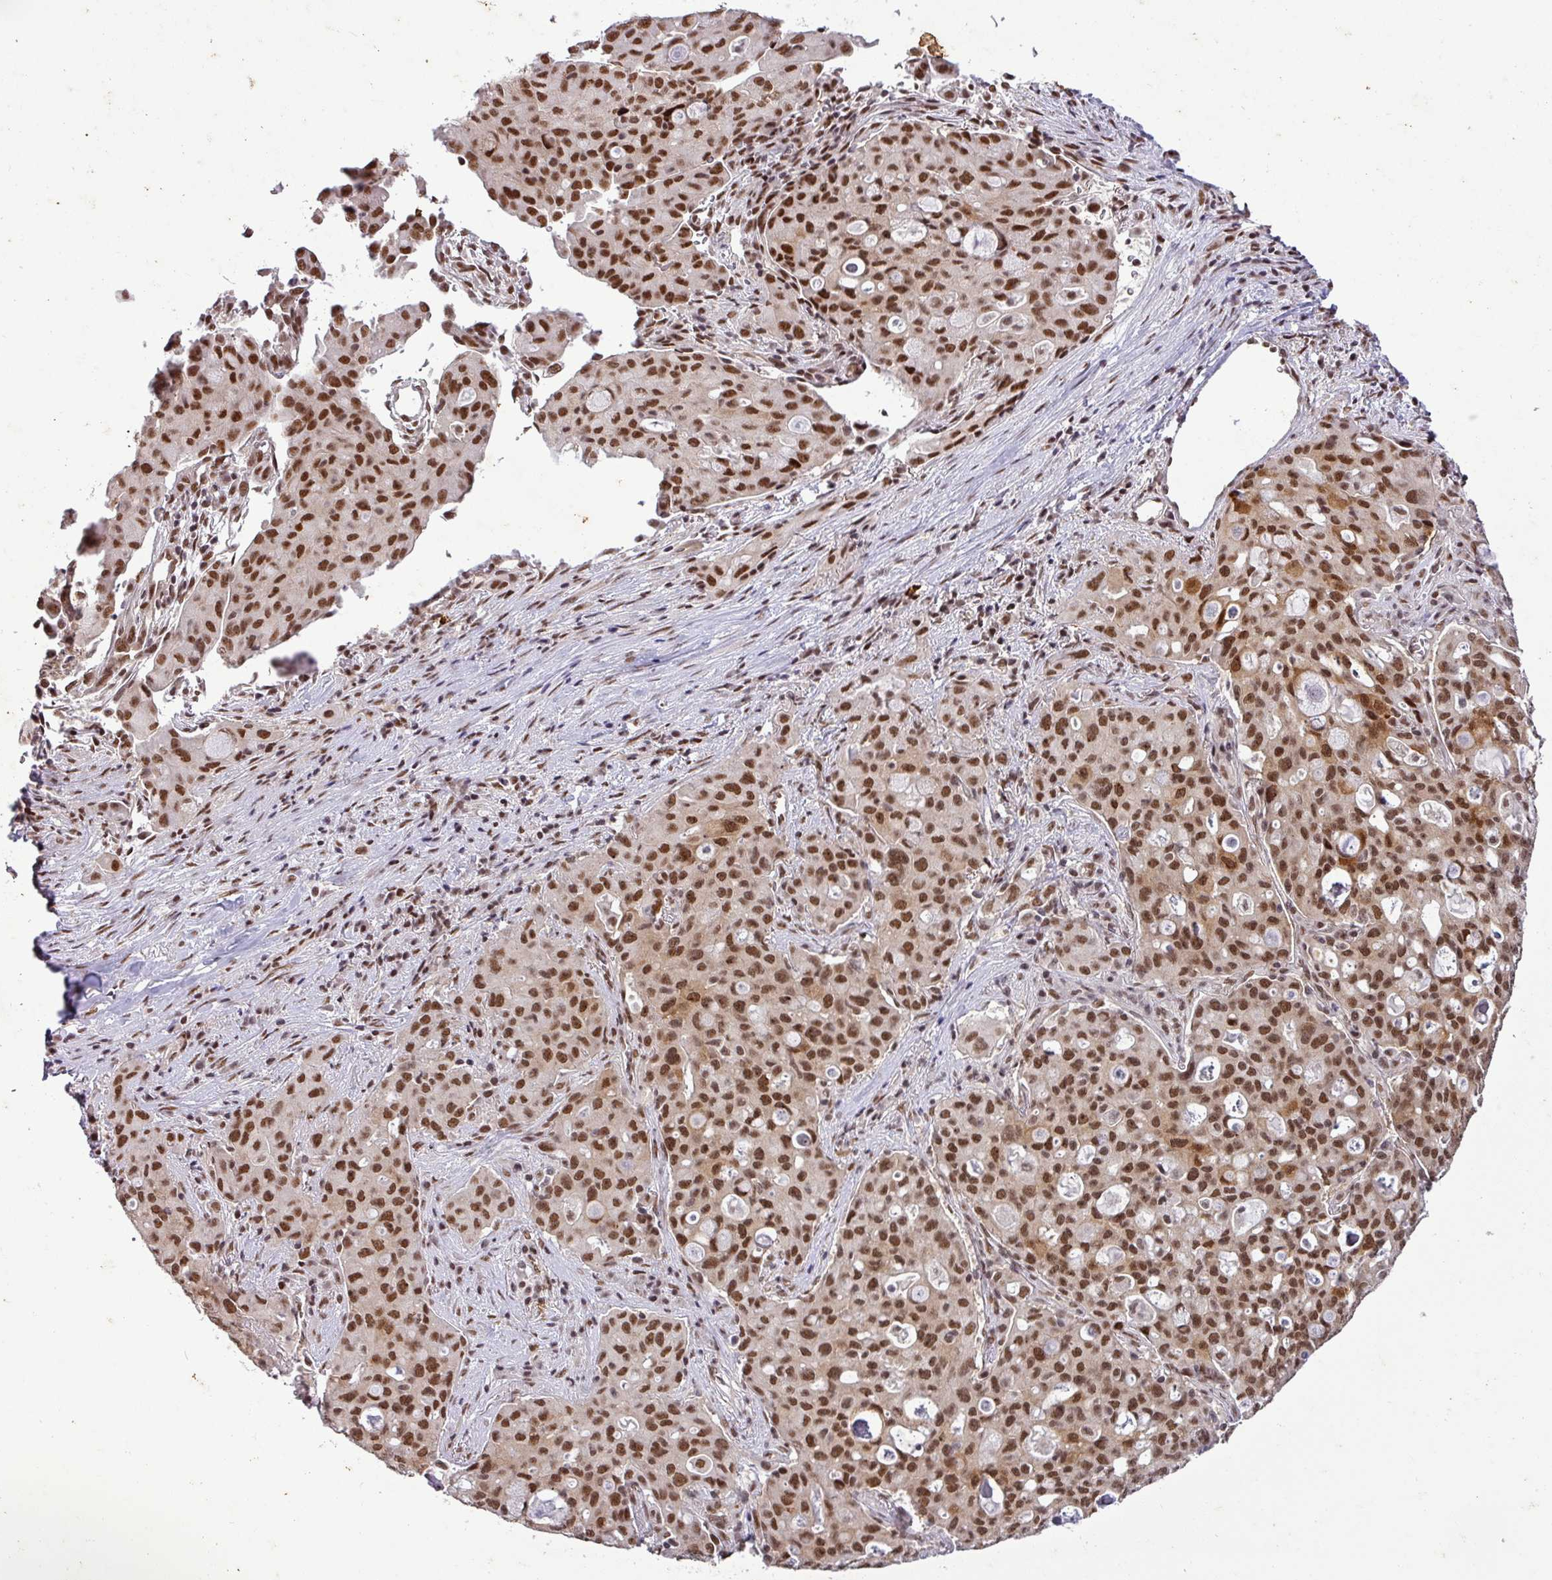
{"staining": {"intensity": "strong", "quantity": ">75%", "location": "nuclear"}, "tissue": "lung cancer", "cell_type": "Tumor cells", "image_type": "cancer", "snomed": [{"axis": "morphology", "description": "Adenocarcinoma, NOS"}, {"axis": "topography", "description": "Lung"}], "caption": "Immunohistochemistry (IHC) staining of lung adenocarcinoma, which exhibits high levels of strong nuclear positivity in approximately >75% of tumor cells indicating strong nuclear protein expression. The staining was performed using DAB (brown) for protein detection and nuclei were counterstained in hematoxylin (blue).", "gene": "SRSF2", "patient": {"sex": "female", "age": 44}}